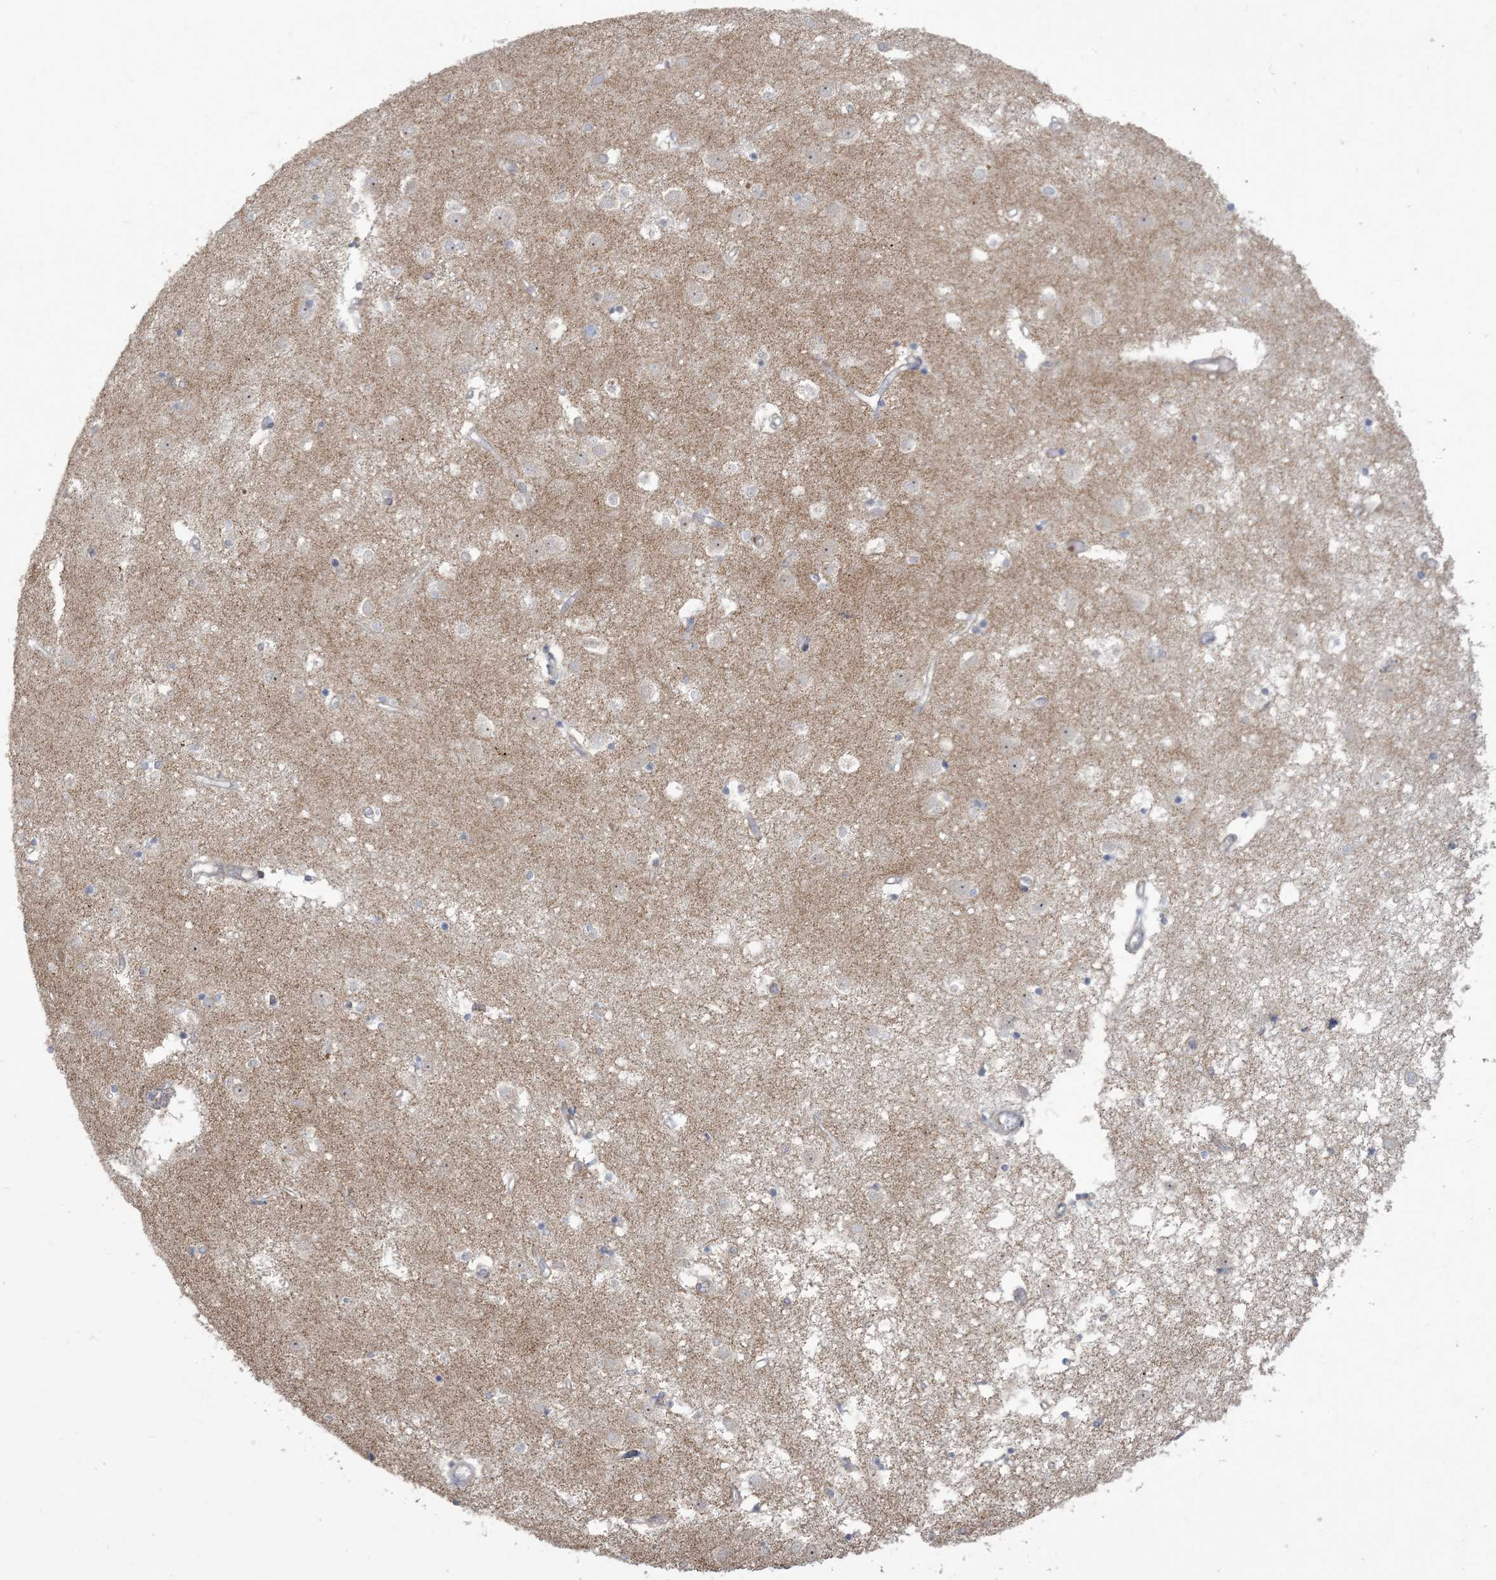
{"staining": {"intensity": "negative", "quantity": "none", "location": "none"}, "tissue": "caudate", "cell_type": "Glial cells", "image_type": "normal", "snomed": [{"axis": "morphology", "description": "Normal tissue, NOS"}, {"axis": "topography", "description": "Lateral ventricle wall"}], "caption": "IHC of unremarkable caudate demonstrates no expression in glial cells.", "gene": "KLHL18", "patient": {"sex": "male", "age": 45}}